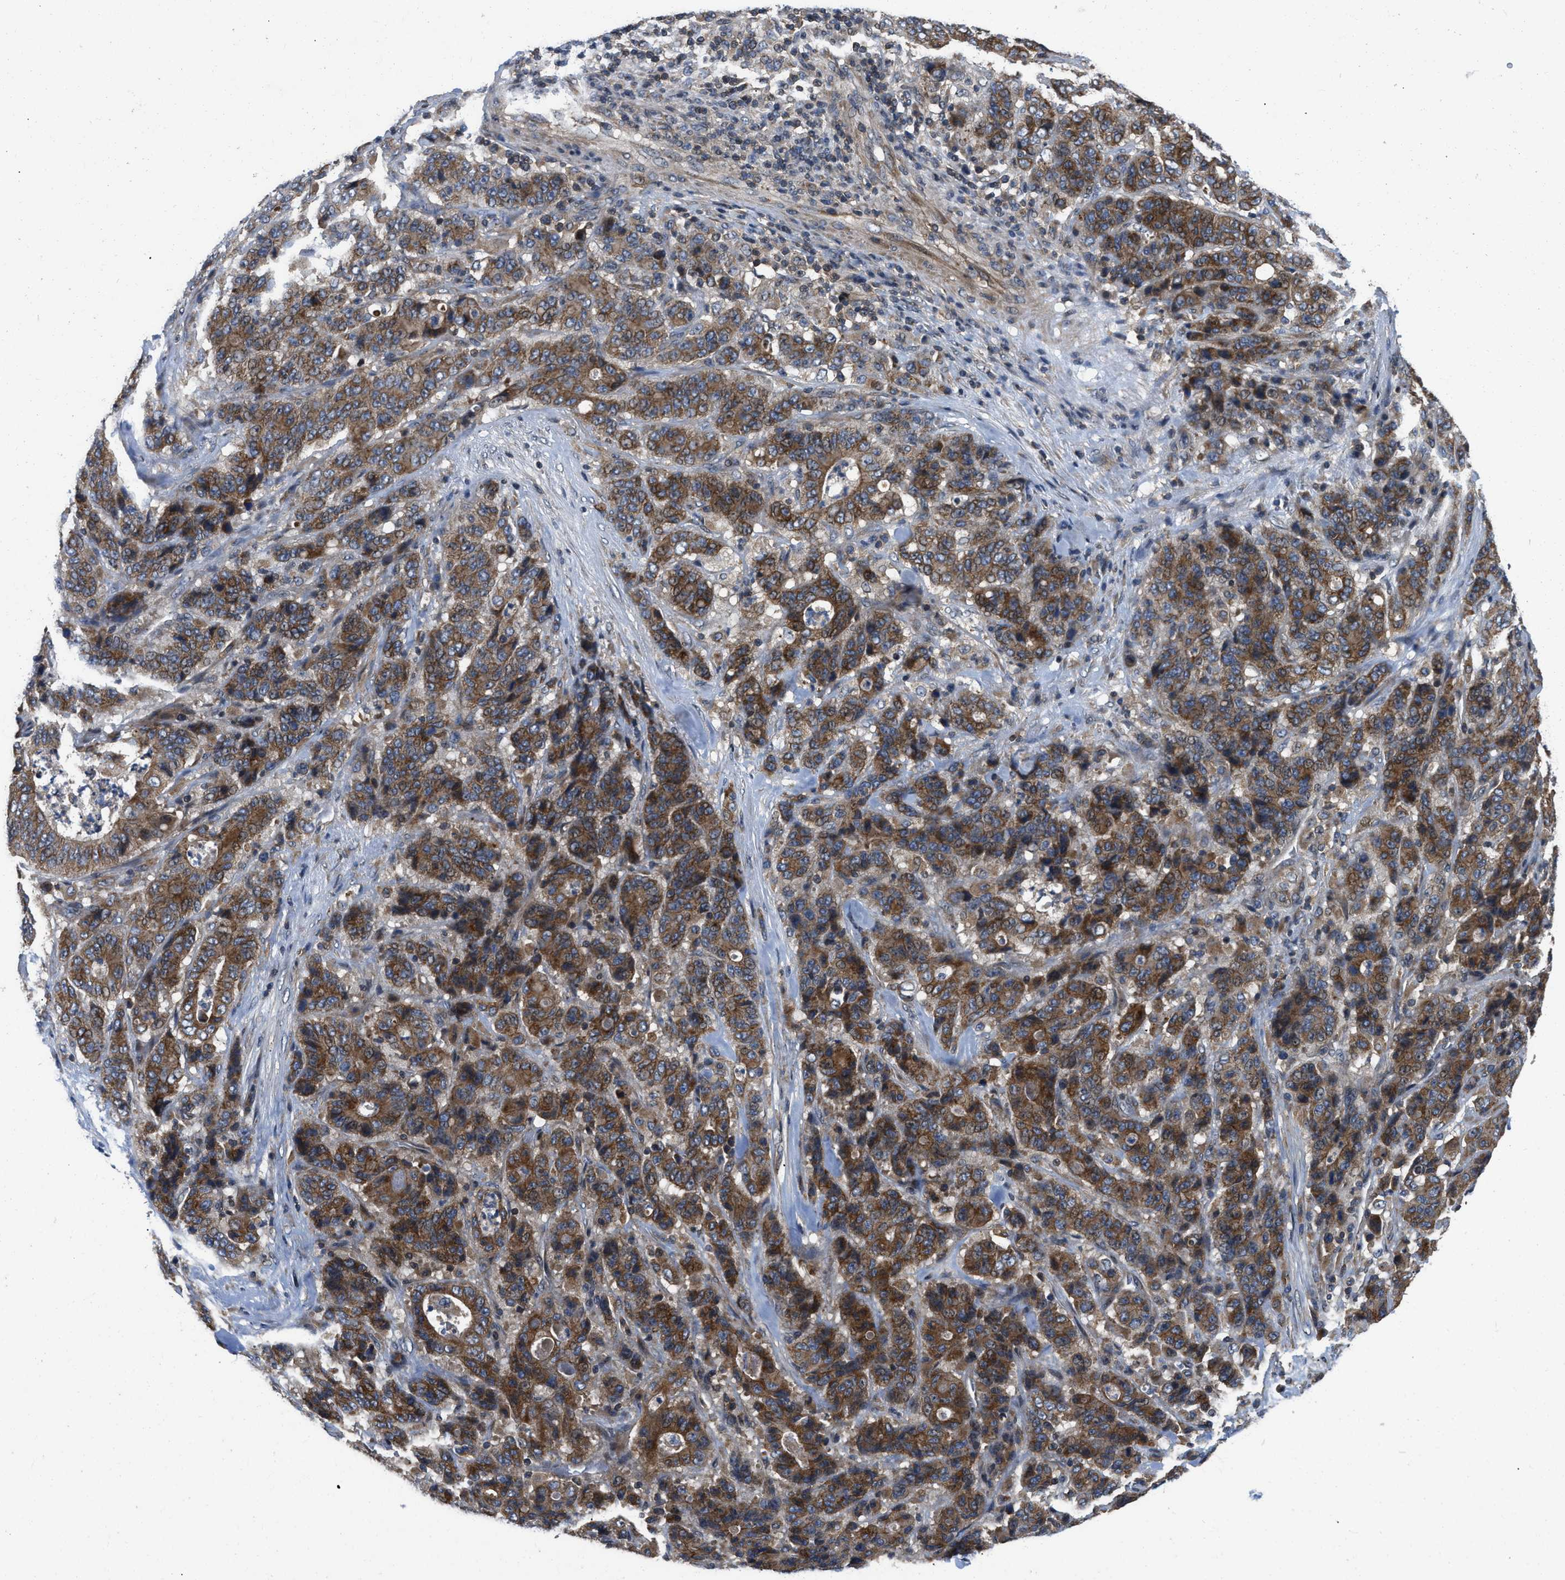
{"staining": {"intensity": "strong", "quantity": ">75%", "location": "cytoplasmic/membranous"}, "tissue": "stomach cancer", "cell_type": "Tumor cells", "image_type": "cancer", "snomed": [{"axis": "morphology", "description": "Adenocarcinoma, NOS"}, {"axis": "topography", "description": "Stomach"}], "caption": "IHC of stomach adenocarcinoma shows high levels of strong cytoplasmic/membranous positivity in approximately >75% of tumor cells.", "gene": "PRDM14", "patient": {"sex": "female", "age": 73}}